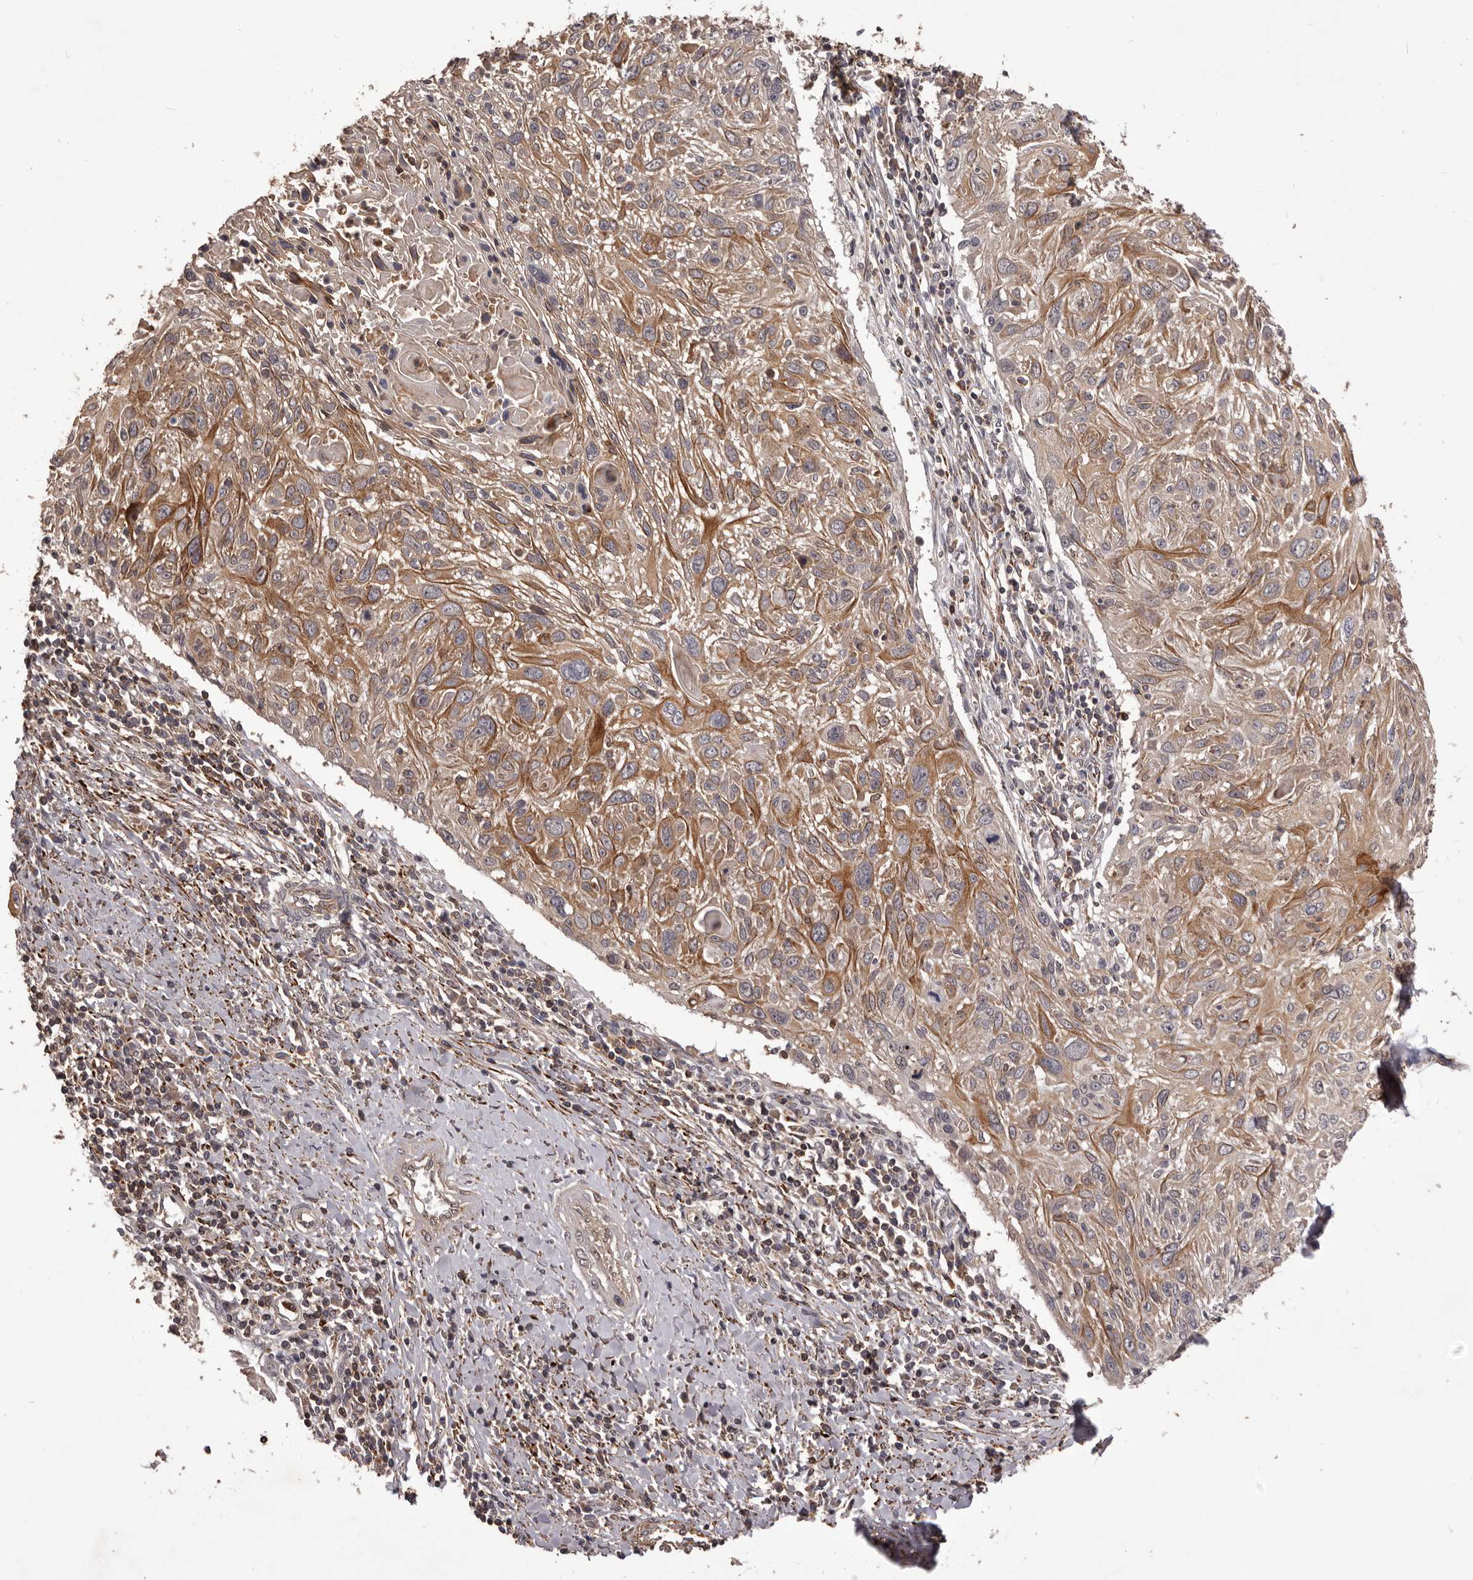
{"staining": {"intensity": "moderate", "quantity": ">75%", "location": "cytoplasmic/membranous"}, "tissue": "cervical cancer", "cell_type": "Tumor cells", "image_type": "cancer", "snomed": [{"axis": "morphology", "description": "Squamous cell carcinoma, NOS"}, {"axis": "topography", "description": "Cervix"}], "caption": "Immunohistochemistry (IHC) photomicrograph of human cervical cancer (squamous cell carcinoma) stained for a protein (brown), which displays medium levels of moderate cytoplasmic/membranous expression in approximately >75% of tumor cells.", "gene": "GLIPR2", "patient": {"sex": "female", "age": 51}}